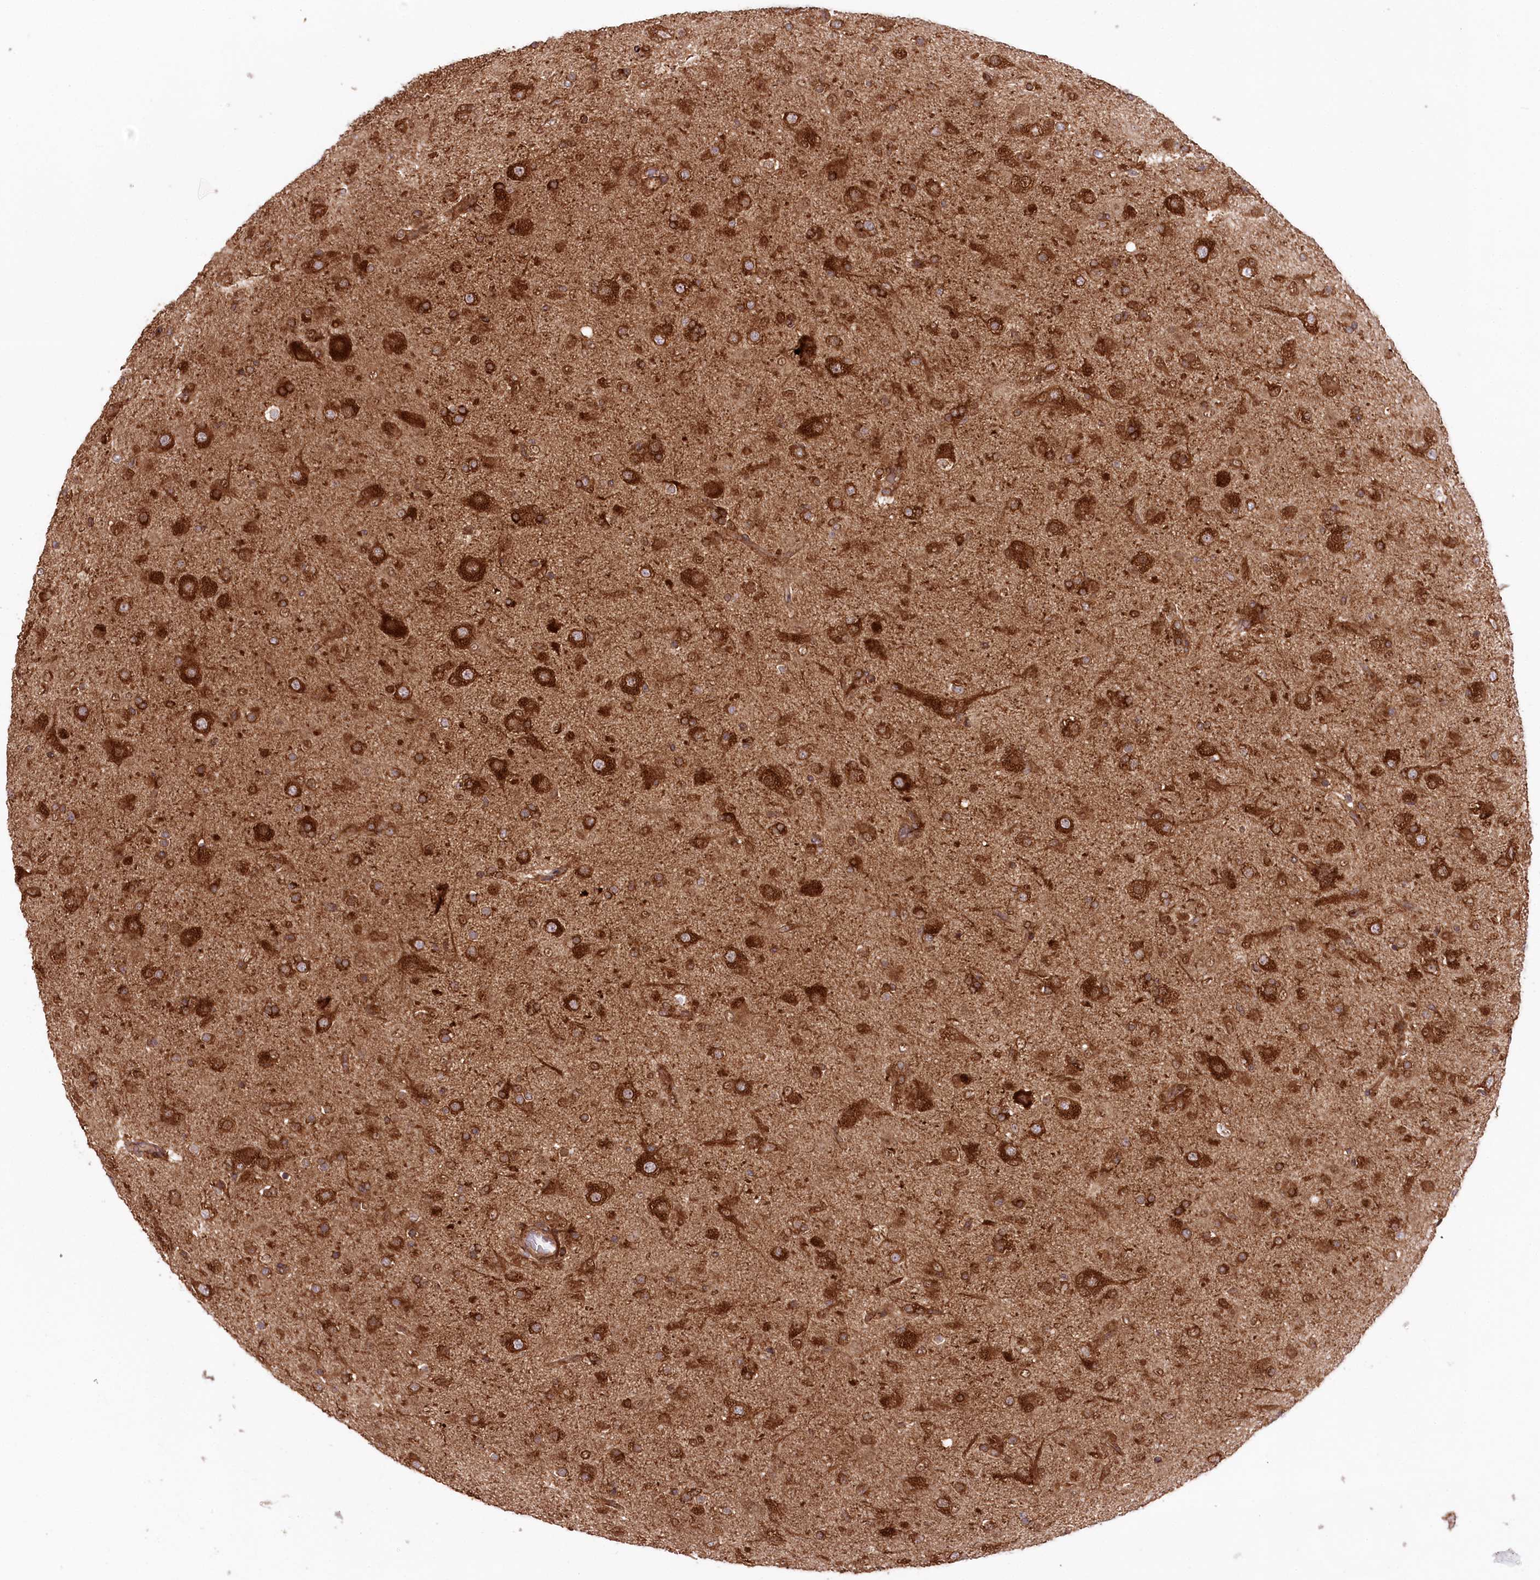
{"staining": {"intensity": "strong", "quantity": ">75%", "location": "cytoplasmic/membranous"}, "tissue": "glioma", "cell_type": "Tumor cells", "image_type": "cancer", "snomed": [{"axis": "morphology", "description": "Glioma, malignant, Low grade"}, {"axis": "topography", "description": "Brain"}], "caption": "Protein positivity by IHC displays strong cytoplasmic/membranous staining in about >75% of tumor cells in glioma. (DAB IHC, brown staining for protein, blue staining for nuclei).", "gene": "CCDC91", "patient": {"sex": "male", "age": 65}}